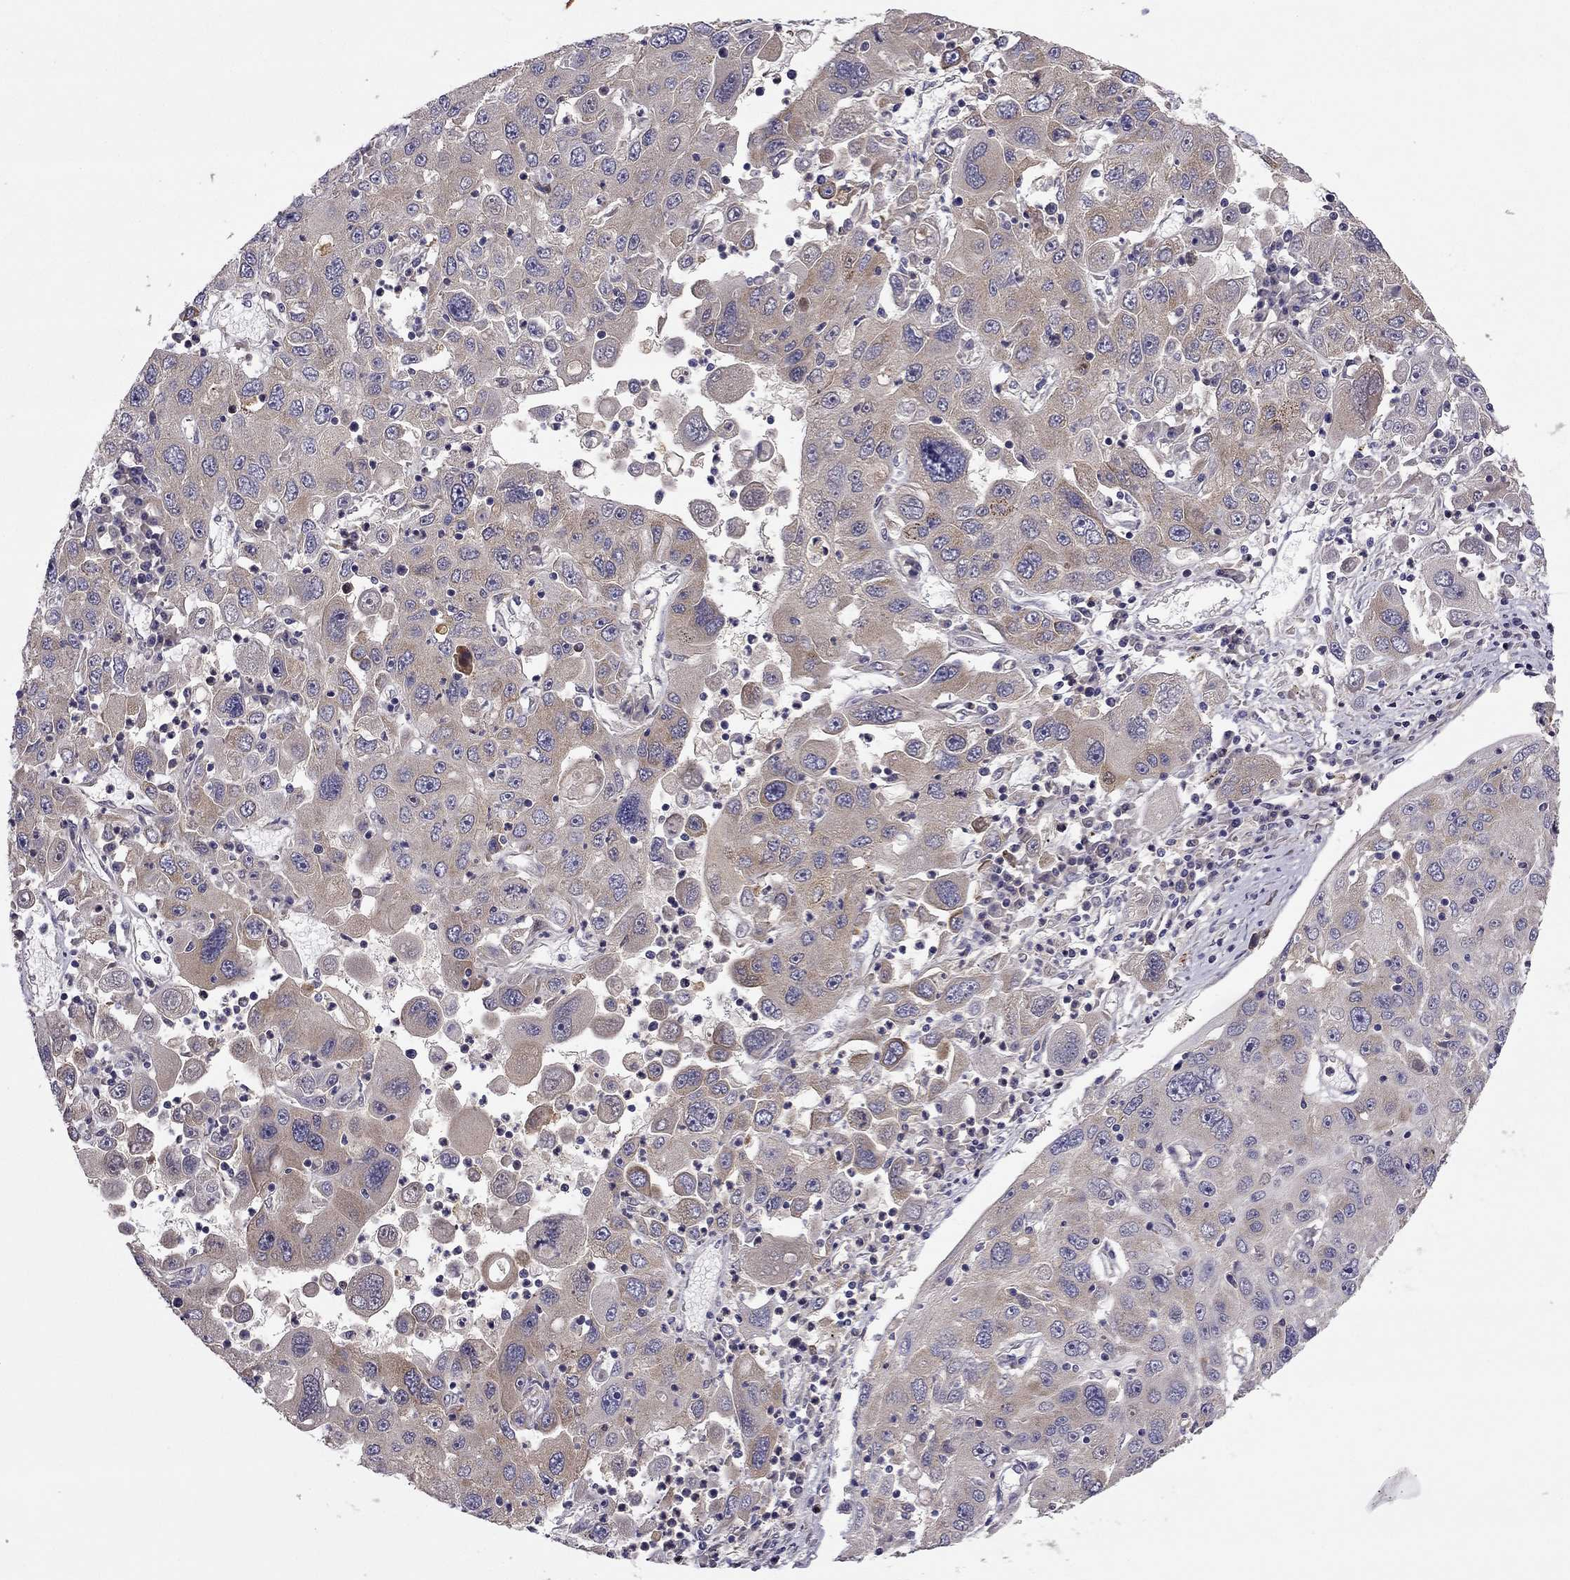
{"staining": {"intensity": "weak", "quantity": ">75%", "location": "cytoplasmic/membranous"}, "tissue": "stomach cancer", "cell_type": "Tumor cells", "image_type": "cancer", "snomed": [{"axis": "morphology", "description": "Adenocarcinoma, NOS"}, {"axis": "topography", "description": "Stomach"}], "caption": "An image showing weak cytoplasmic/membranous expression in approximately >75% of tumor cells in stomach adenocarcinoma, as visualized by brown immunohistochemical staining.", "gene": "STXBP5", "patient": {"sex": "male", "age": 56}}